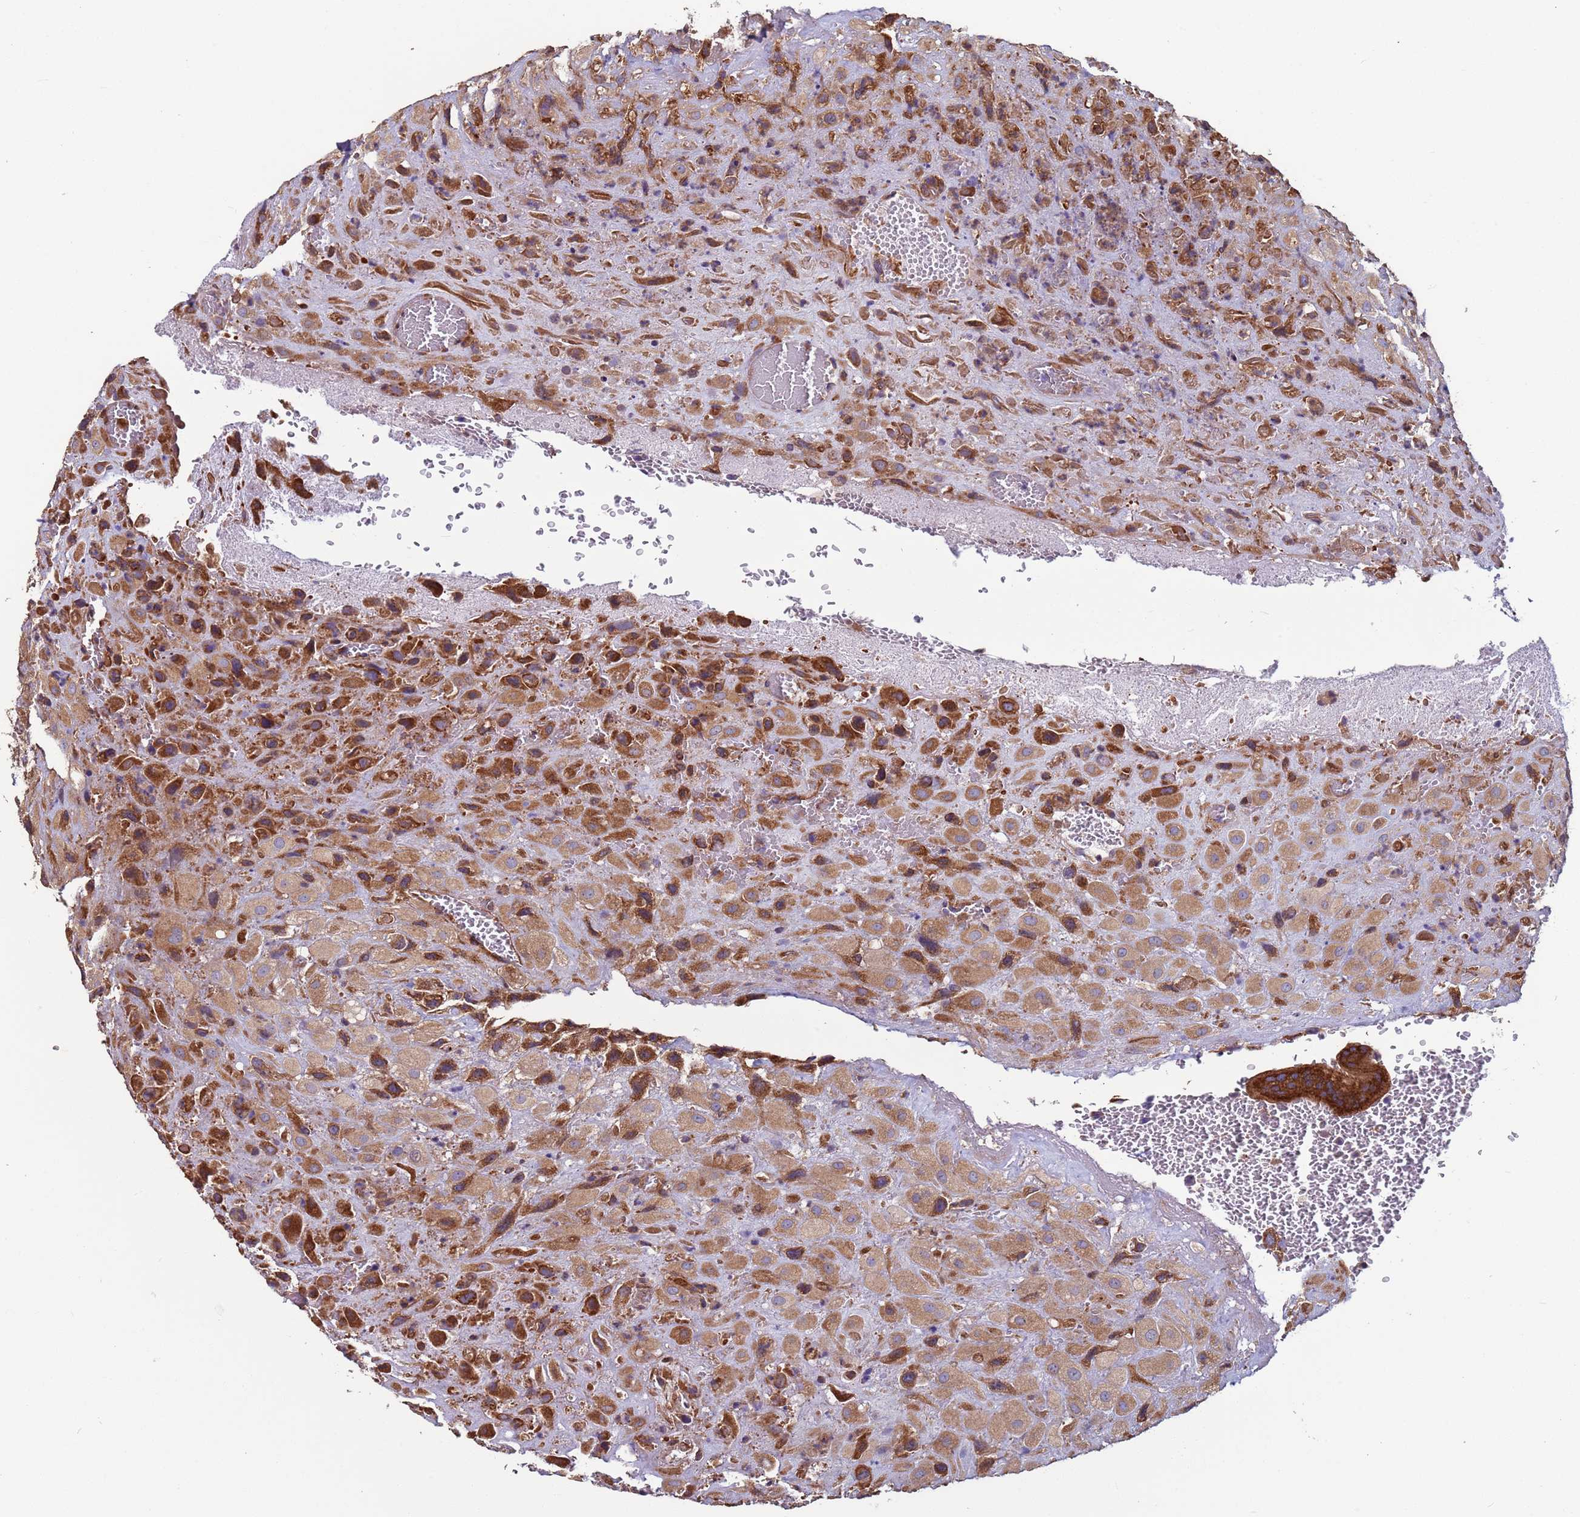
{"staining": {"intensity": "strong", "quantity": ">75%", "location": "cytoplasmic/membranous"}, "tissue": "placenta", "cell_type": "Decidual cells", "image_type": "normal", "snomed": [{"axis": "morphology", "description": "Normal tissue, NOS"}, {"axis": "topography", "description": "Placenta"}], "caption": "Immunohistochemical staining of benign human placenta shows high levels of strong cytoplasmic/membranous expression in approximately >75% of decidual cells.", "gene": "ZBTB39", "patient": {"sex": "female", "age": 35}}